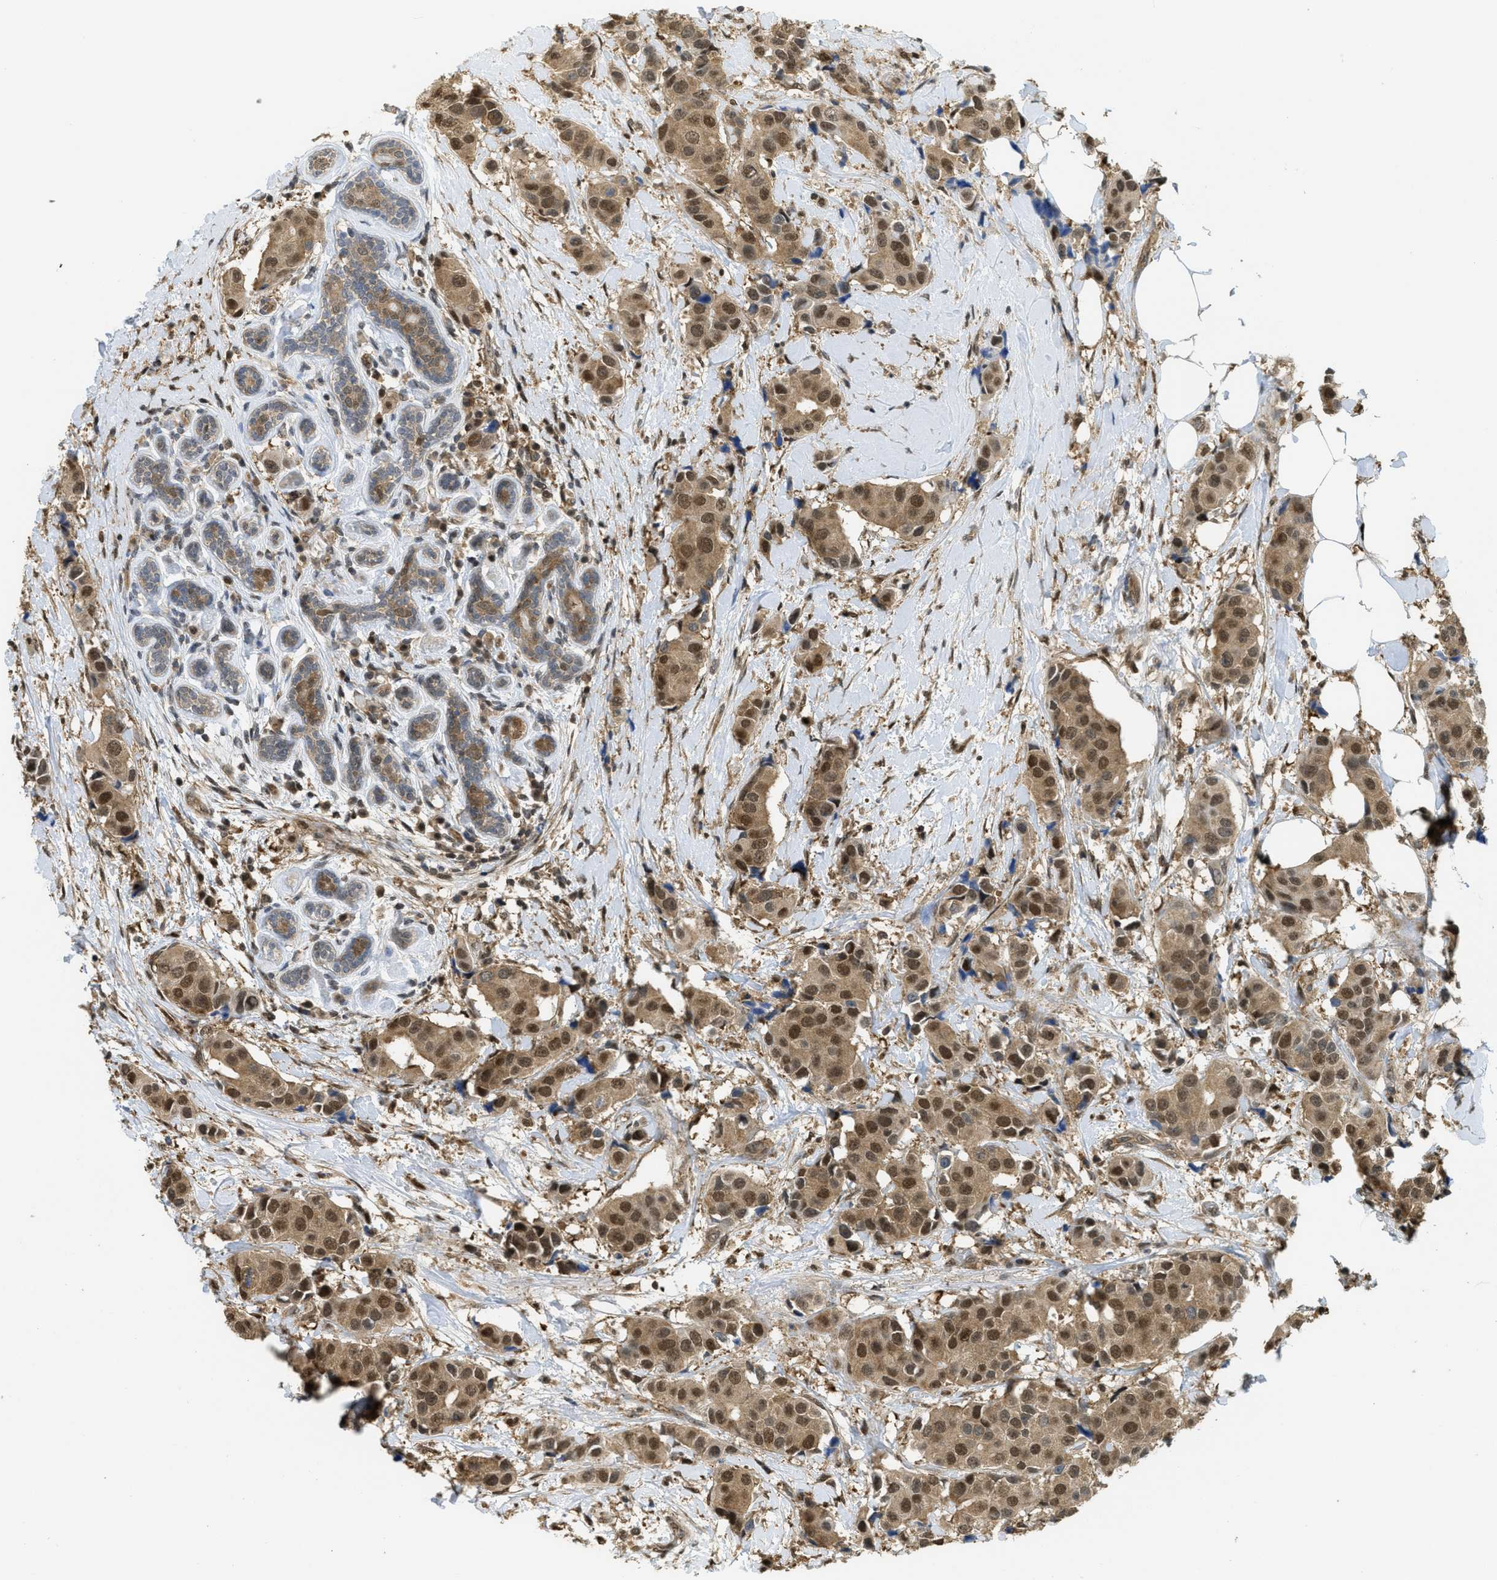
{"staining": {"intensity": "moderate", "quantity": ">75%", "location": "cytoplasmic/membranous,nuclear"}, "tissue": "breast cancer", "cell_type": "Tumor cells", "image_type": "cancer", "snomed": [{"axis": "morphology", "description": "Normal tissue, NOS"}, {"axis": "morphology", "description": "Duct carcinoma"}, {"axis": "topography", "description": "Breast"}], "caption": "Brown immunohistochemical staining in human breast infiltrating ductal carcinoma shows moderate cytoplasmic/membranous and nuclear expression in about >75% of tumor cells.", "gene": "PSMC5", "patient": {"sex": "female", "age": 39}}